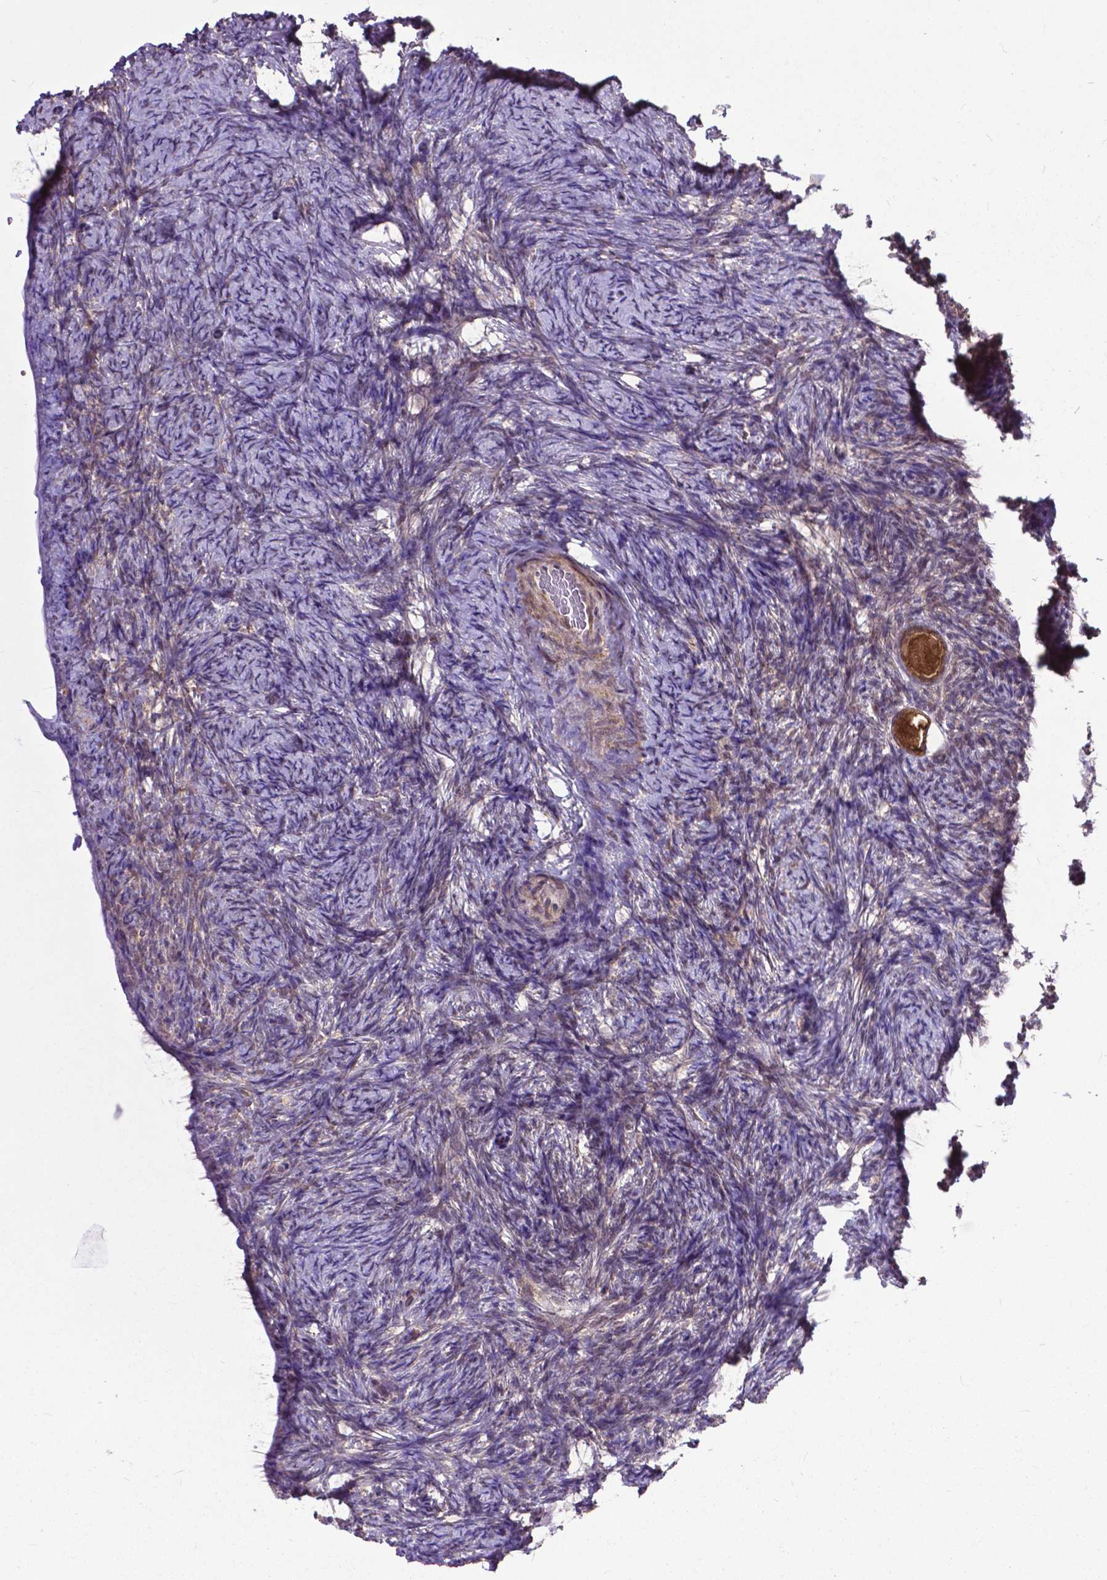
{"staining": {"intensity": "strong", "quantity": ">75%", "location": "cytoplasmic/membranous,nuclear"}, "tissue": "ovary", "cell_type": "Follicle cells", "image_type": "normal", "snomed": [{"axis": "morphology", "description": "Normal tissue, NOS"}, {"axis": "topography", "description": "Ovary"}], "caption": "Immunohistochemistry histopathology image of unremarkable ovary: human ovary stained using immunohistochemistry exhibits high levels of strong protein expression localized specifically in the cytoplasmic/membranous,nuclear of follicle cells, appearing as a cytoplasmic/membranous,nuclear brown color.", "gene": "OTUB1", "patient": {"sex": "female", "age": 34}}